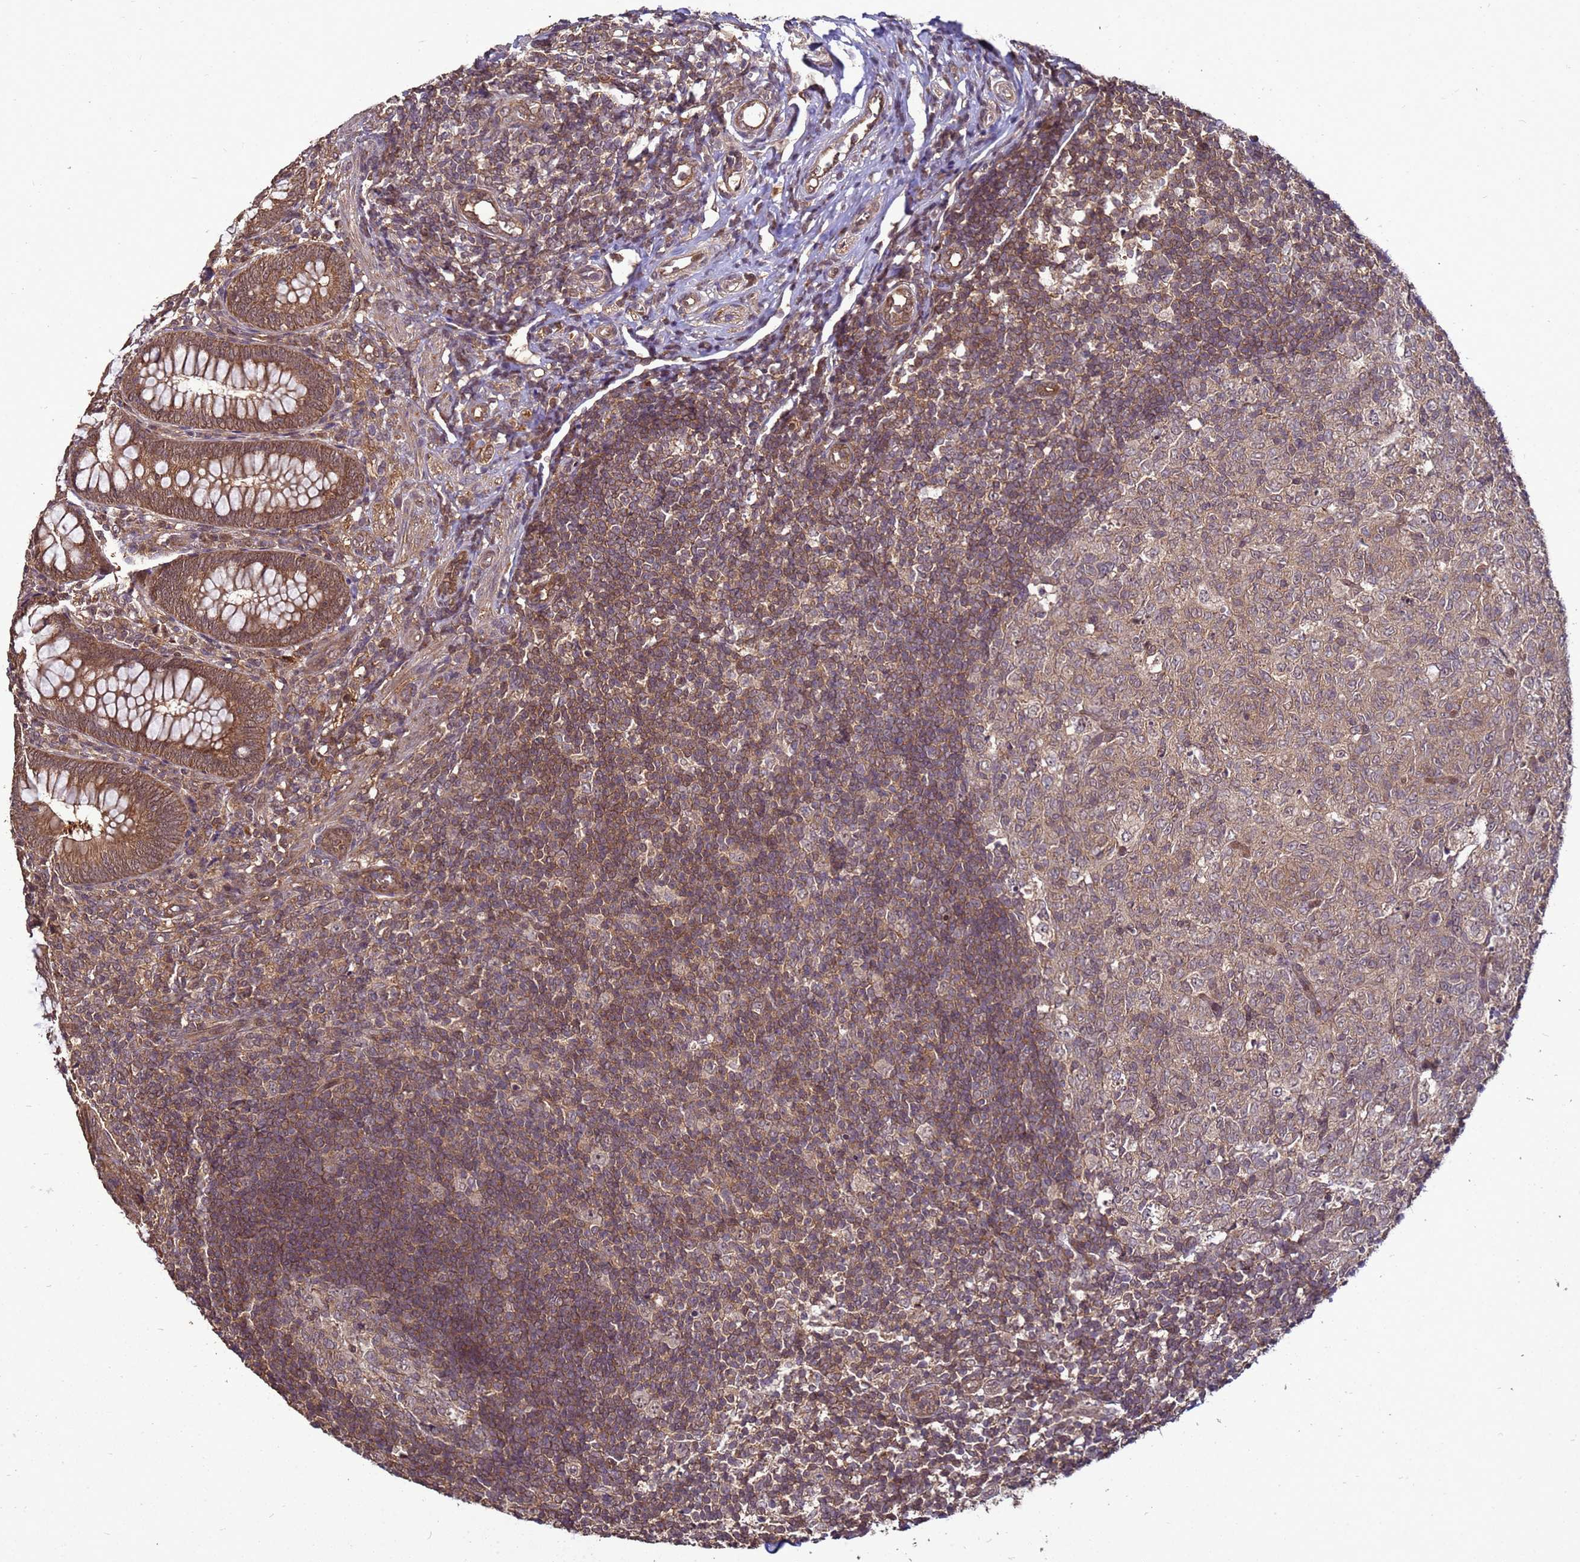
{"staining": {"intensity": "strong", "quantity": ">75%", "location": "cytoplasmic/membranous"}, "tissue": "appendix", "cell_type": "Glandular cells", "image_type": "normal", "snomed": [{"axis": "morphology", "description": "Normal tissue, NOS"}, {"axis": "topography", "description": "Appendix"}], "caption": "Immunohistochemistry (IHC) staining of normal appendix, which displays high levels of strong cytoplasmic/membranous positivity in about >75% of glandular cells indicating strong cytoplasmic/membranous protein staining. The staining was performed using DAB (3,3'-diaminobenzidine) (brown) for protein detection and nuclei were counterstained in hematoxylin (blue).", "gene": "CRBN", "patient": {"sex": "male", "age": 14}}